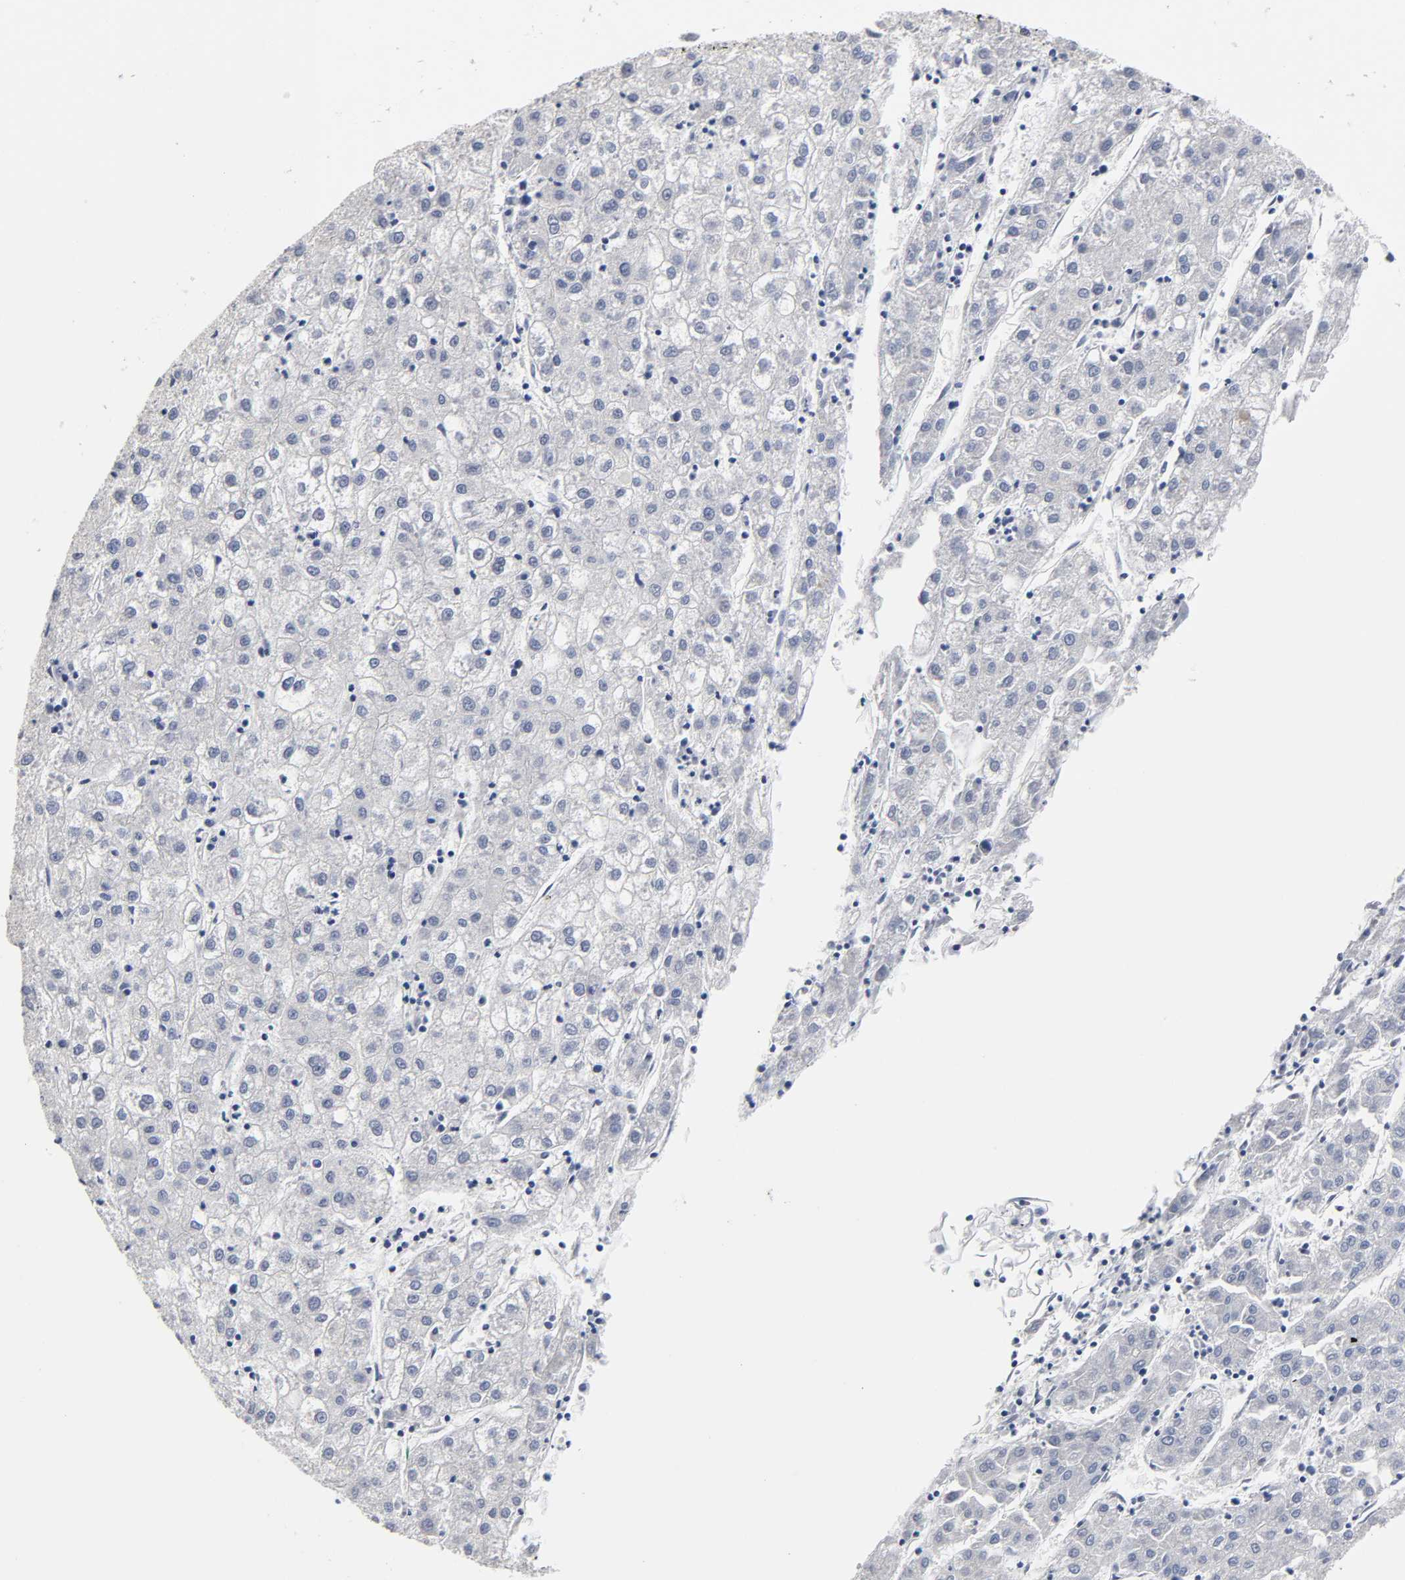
{"staining": {"intensity": "negative", "quantity": "none", "location": "none"}, "tissue": "liver cancer", "cell_type": "Tumor cells", "image_type": "cancer", "snomed": [{"axis": "morphology", "description": "Carcinoma, Hepatocellular, NOS"}, {"axis": "topography", "description": "Liver"}], "caption": "IHC of liver cancer (hepatocellular carcinoma) demonstrates no expression in tumor cells. (DAB (3,3'-diaminobenzidine) IHC with hematoxylin counter stain).", "gene": "TRIM33", "patient": {"sex": "male", "age": 72}}